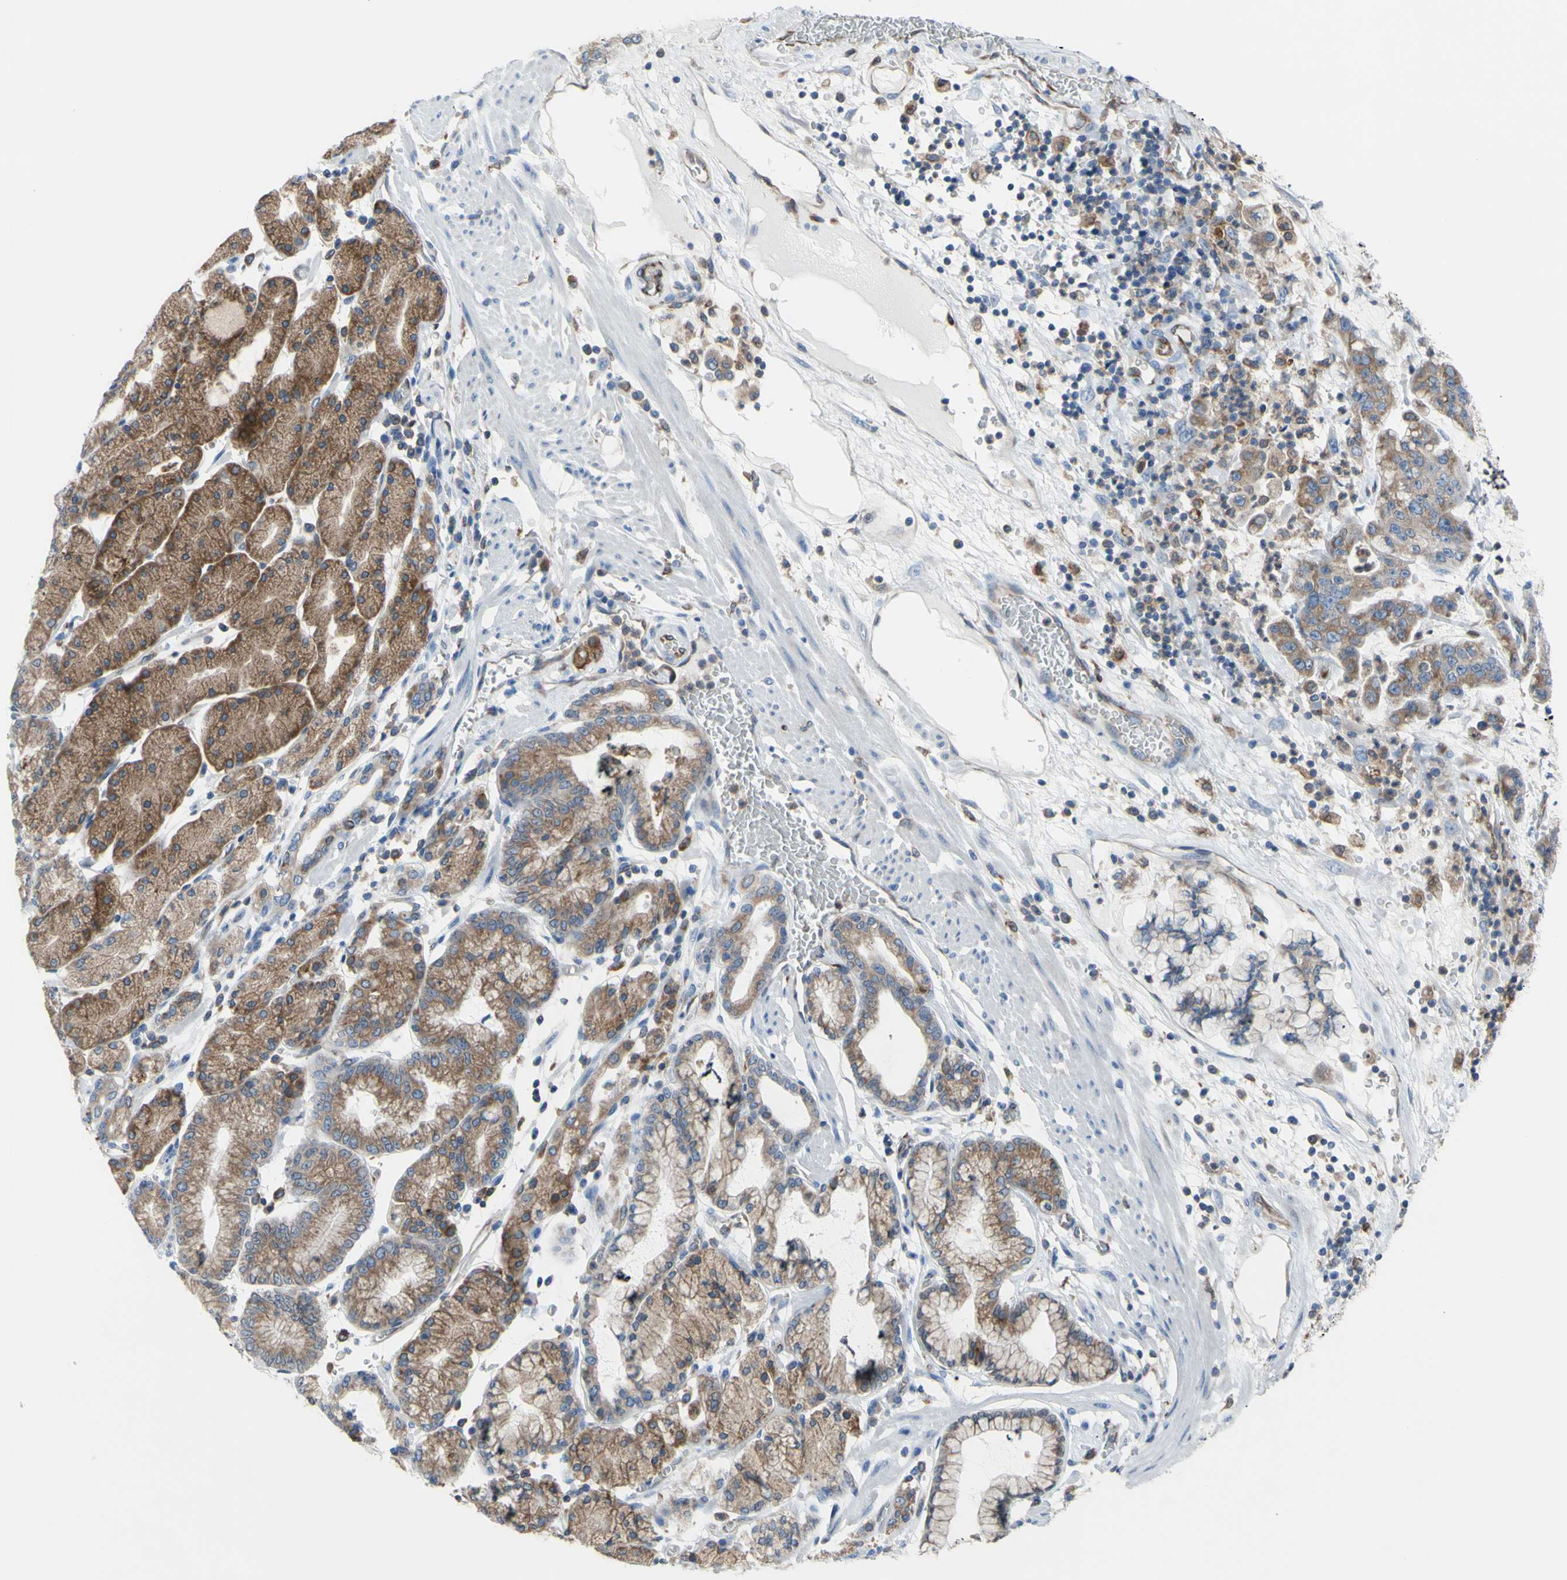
{"staining": {"intensity": "moderate", "quantity": ">75%", "location": "cytoplasmic/membranous"}, "tissue": "stomach cancer", "cell_type": "Tumor cells", "image_type": "cancer", "snomed": [{"axis": "morphology", "description": "Normal tissue, NOS"}, {"axis": "morphology", "description": "Adenocarcinoma, NOS"}, {"axis": "topography", "description": "Stomach, upper"}, {"axis": "topography", "description": "Stomach"}], "caption": "An image of human adenocarcinoma (stomach) stained for a protein shows moderate cytoplasmic/membranous brown staining in tumor cells.", "gene": "MGST2", "patient": {"sex": "male", "age": 76}}